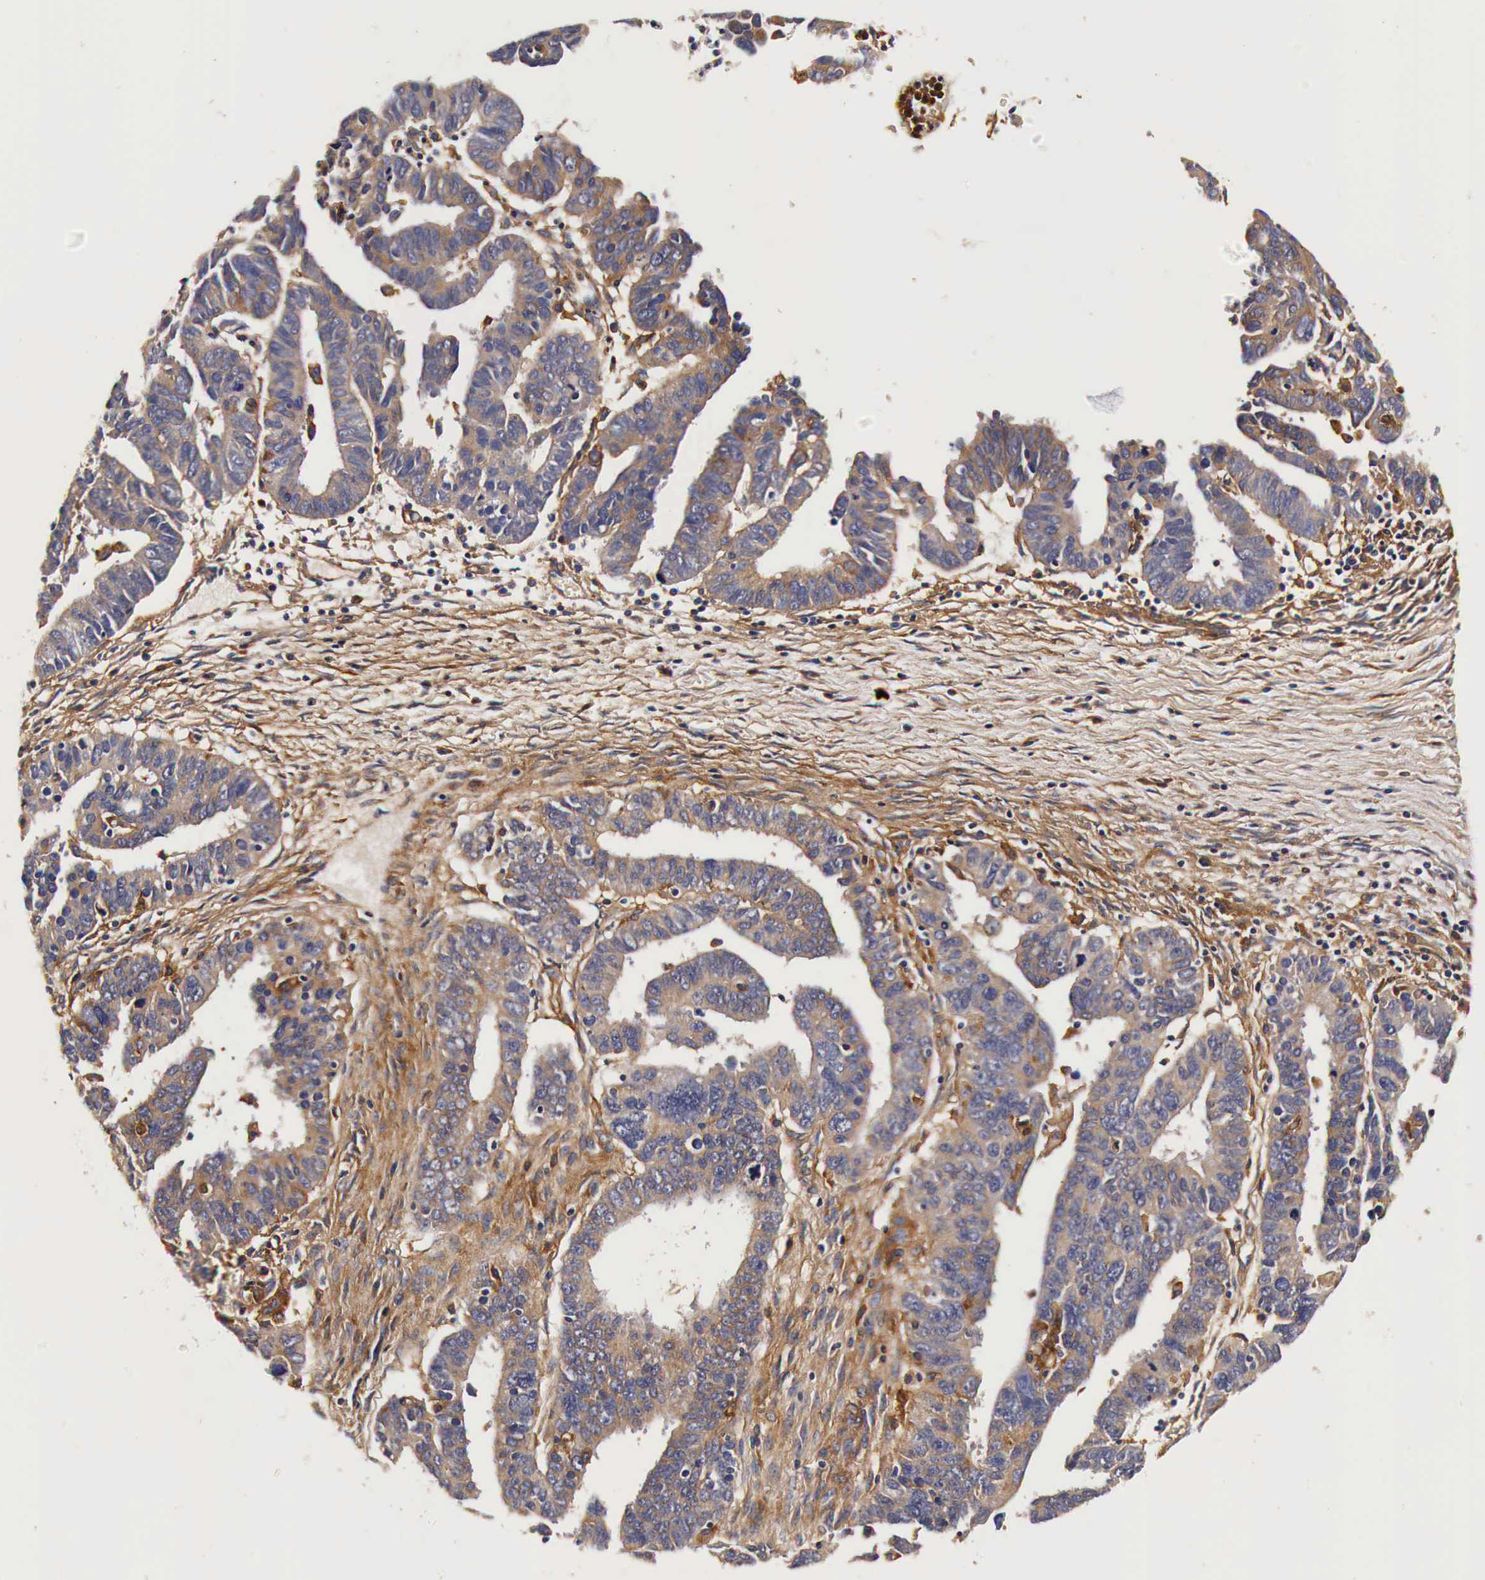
{"staining": {"intensity": "moderate", "quantity": ">75%", "location": "cytoplasmic/membranous"}, "tissue": "ovarian cancer", "cell_type": "Tumor cells", "image_type": "cancer", "snomed": [{"axis": "morphology", "description": "Carcinoma, endometroid"}, {"axis": "morphology", "description": "Cystadenocarcinoma, serous, NOS"}, {"axis": "topography", "description": "Ovary"}], "caption": "A histopathology image of human ovarian cancer stained for a protein exhibits moderate cytoplasmic/membranous brown staining in tumor cells.", "gene": "RP2", "patient": {"sex": "female", "age": 45}}